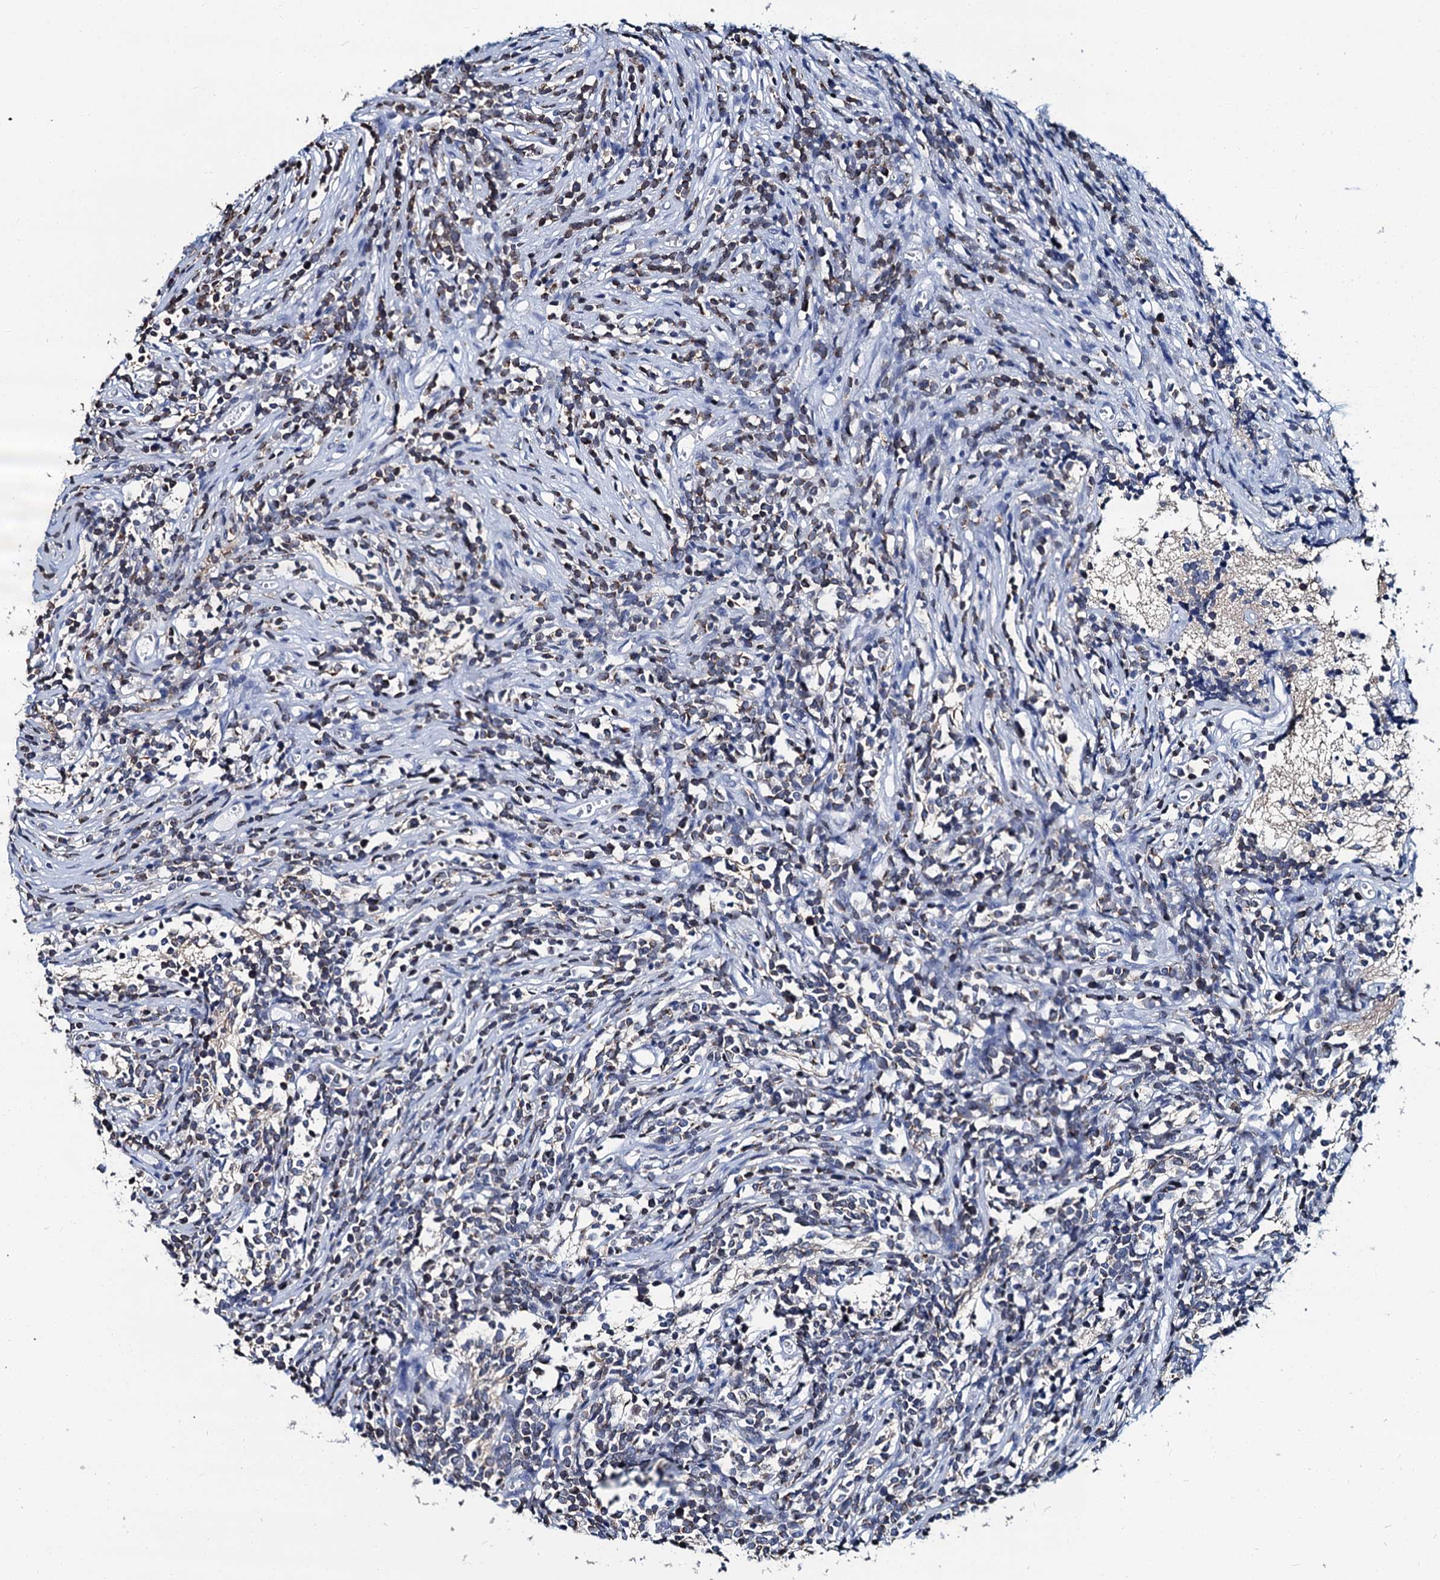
{"staining": {"intensity": "weak", "quantity": "25%-75%", "location": "cytoplasmic/membranous"}, "tissue": "glioma", "cell_type": "Tumor cells", "image_type": "cancer", "snomed": [{"axis": "morphology", "description": "Glioma, malignant, Low grade"}, {"axis": "topography", "description": "Brain"}], "caption": "High-power microscopy captured an immunohistochemistry image of glioma, revealing weak cytoplasmic/membranous expression in approximately 25%-75% of tumor cells.", "gene": "MIOX", "patient": {"sex": "female", "age": 1}}